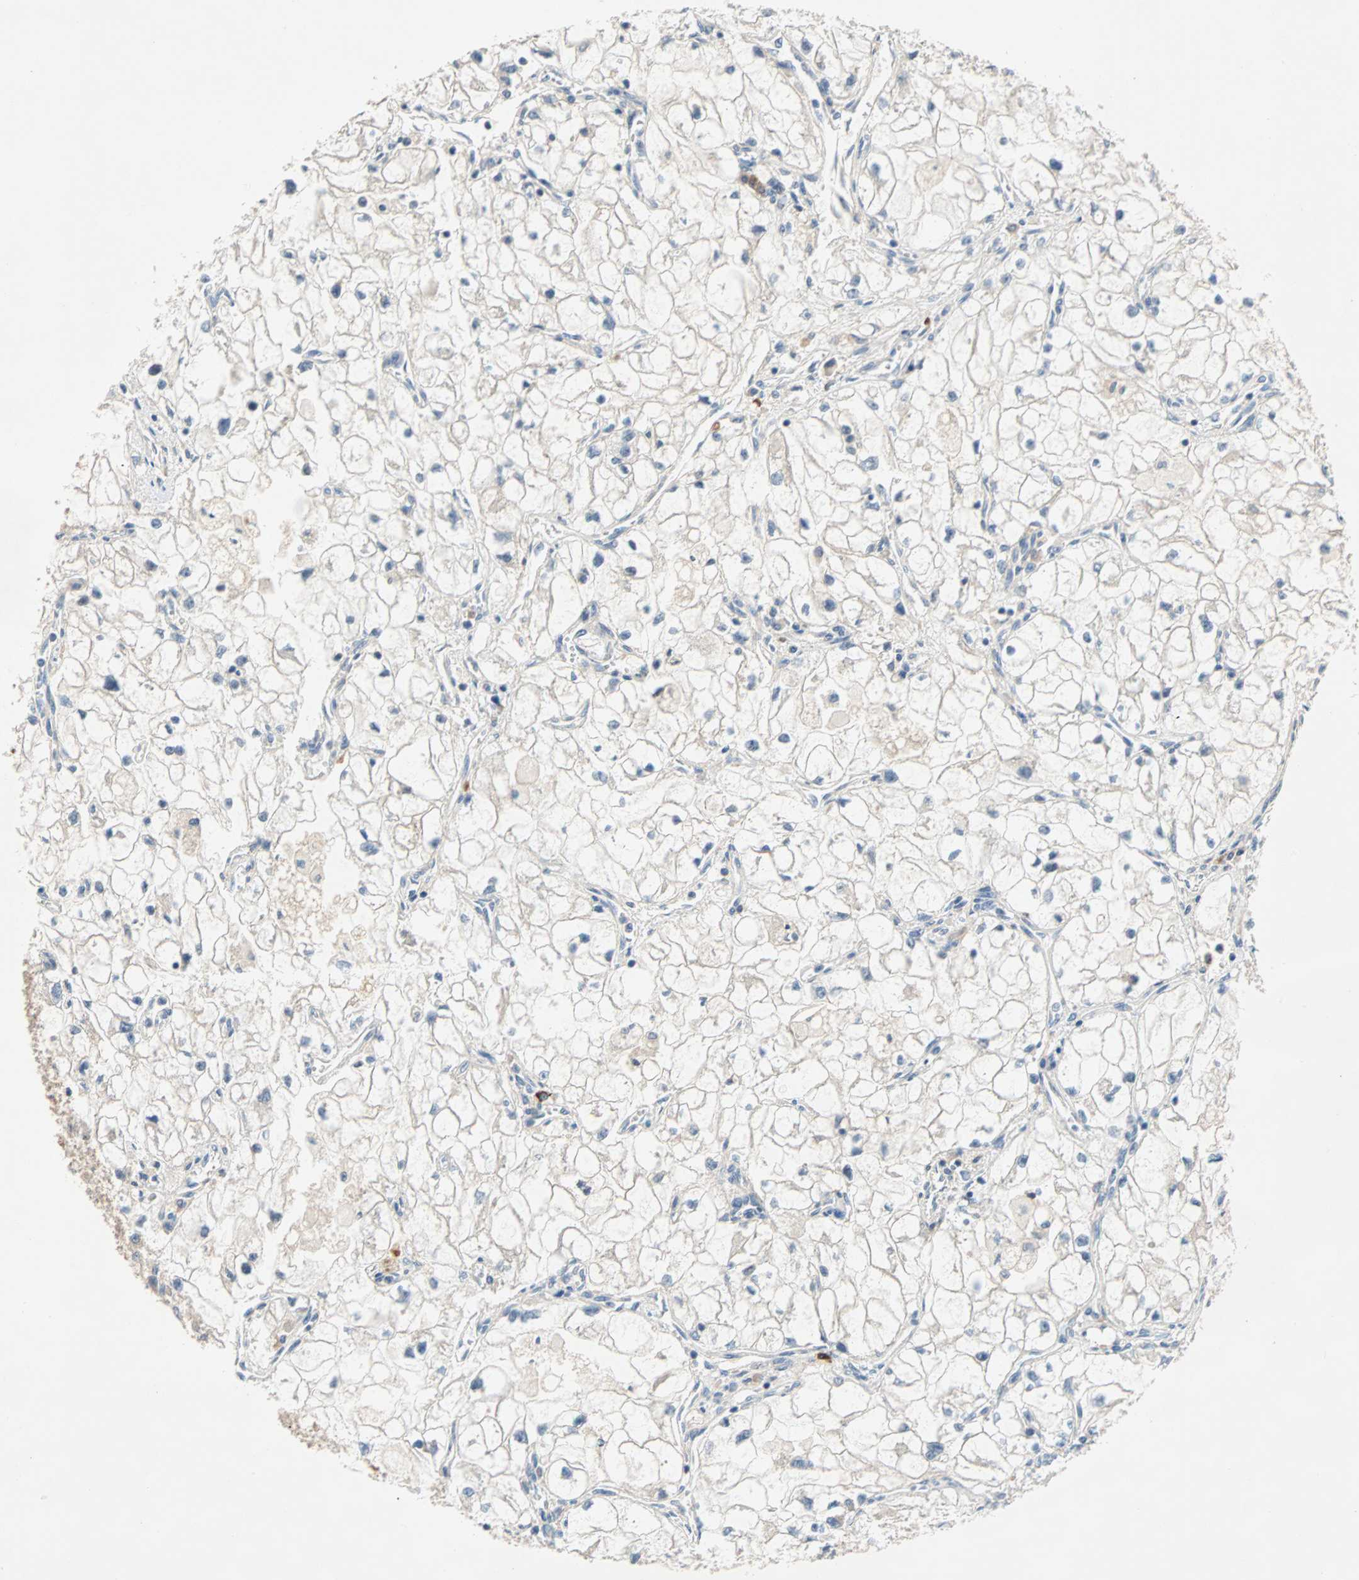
{"staining": {"intensity": "negative", "quantity": "none", "location": "none"}, "tissue": "renal cancer", "cell_type": "Tumor cells", "image_type": "cancer", "snomed": [{"axis": "morphology", "description": "Adenocarcinoma, NOS"}, {"axis": "topography", "description": "Kidney"}], "caption": "Tumor cells are negative for protein expression in human renal adenocarcinoma.", "gene": "MAP4K1", "patient": {"sex": "female", "age": 70}}